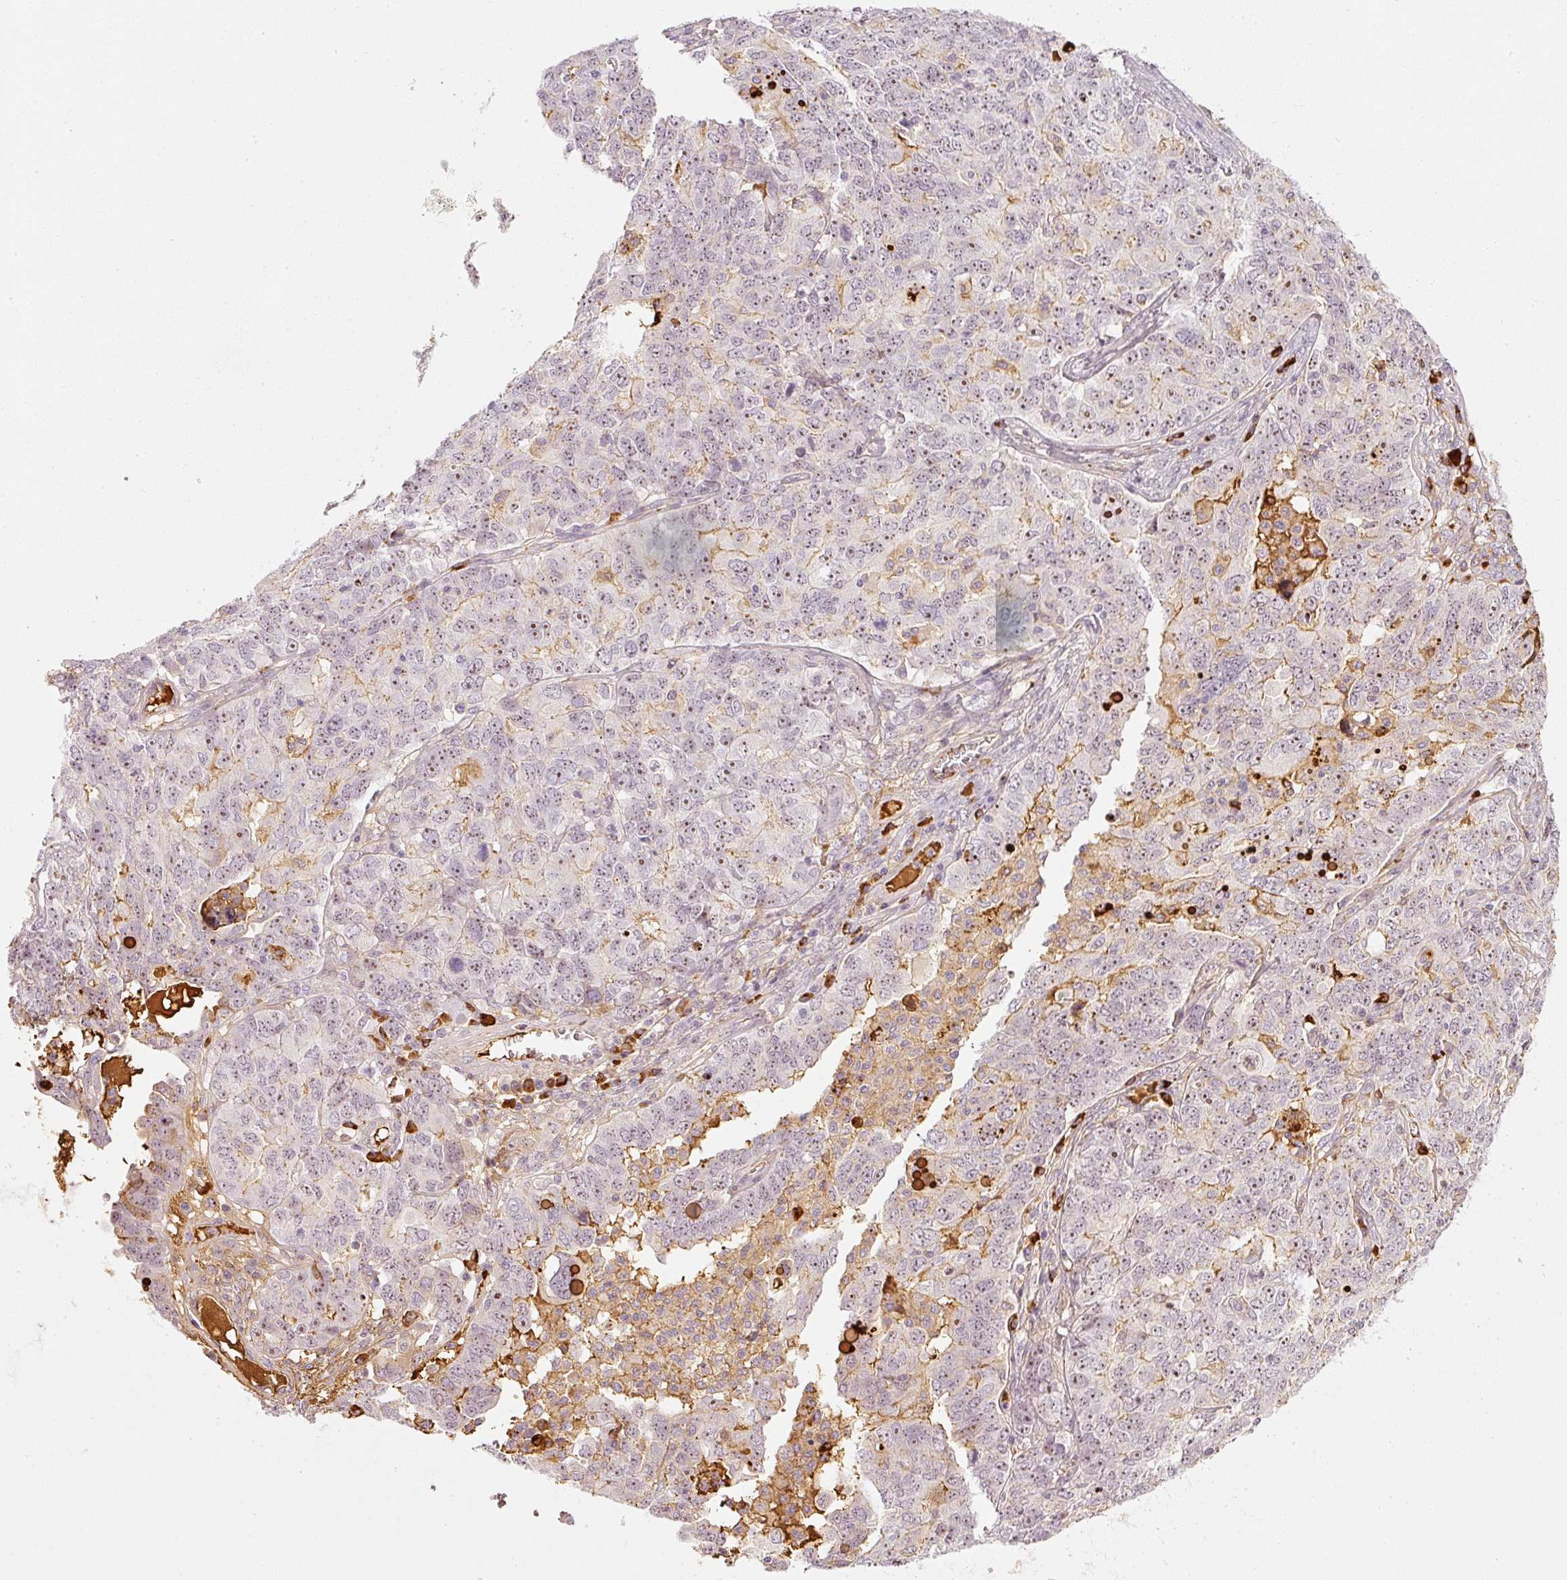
{"staining": {"intensity": "moderate", "quantity": "<25%", "location": "cytoplasmic/membranous,nuclear"}, "tissue": "ovarian cancer", "cell_type": "Tumor cells", "image_type": "cancer", "snomed": [{"axis": "morphology", "description": "Carcinoma, endometroid"}, {"axis": "topography", "description": "Ovary"}], "caption": "Tumor cells exhibit moderate cytoplasmic/membranous and nuclear positivity in about <25% of cells in endometroid carcinoma (ovarian).", "gene": "VCAM1", "patient": {"sex": "female", "age": 62}}